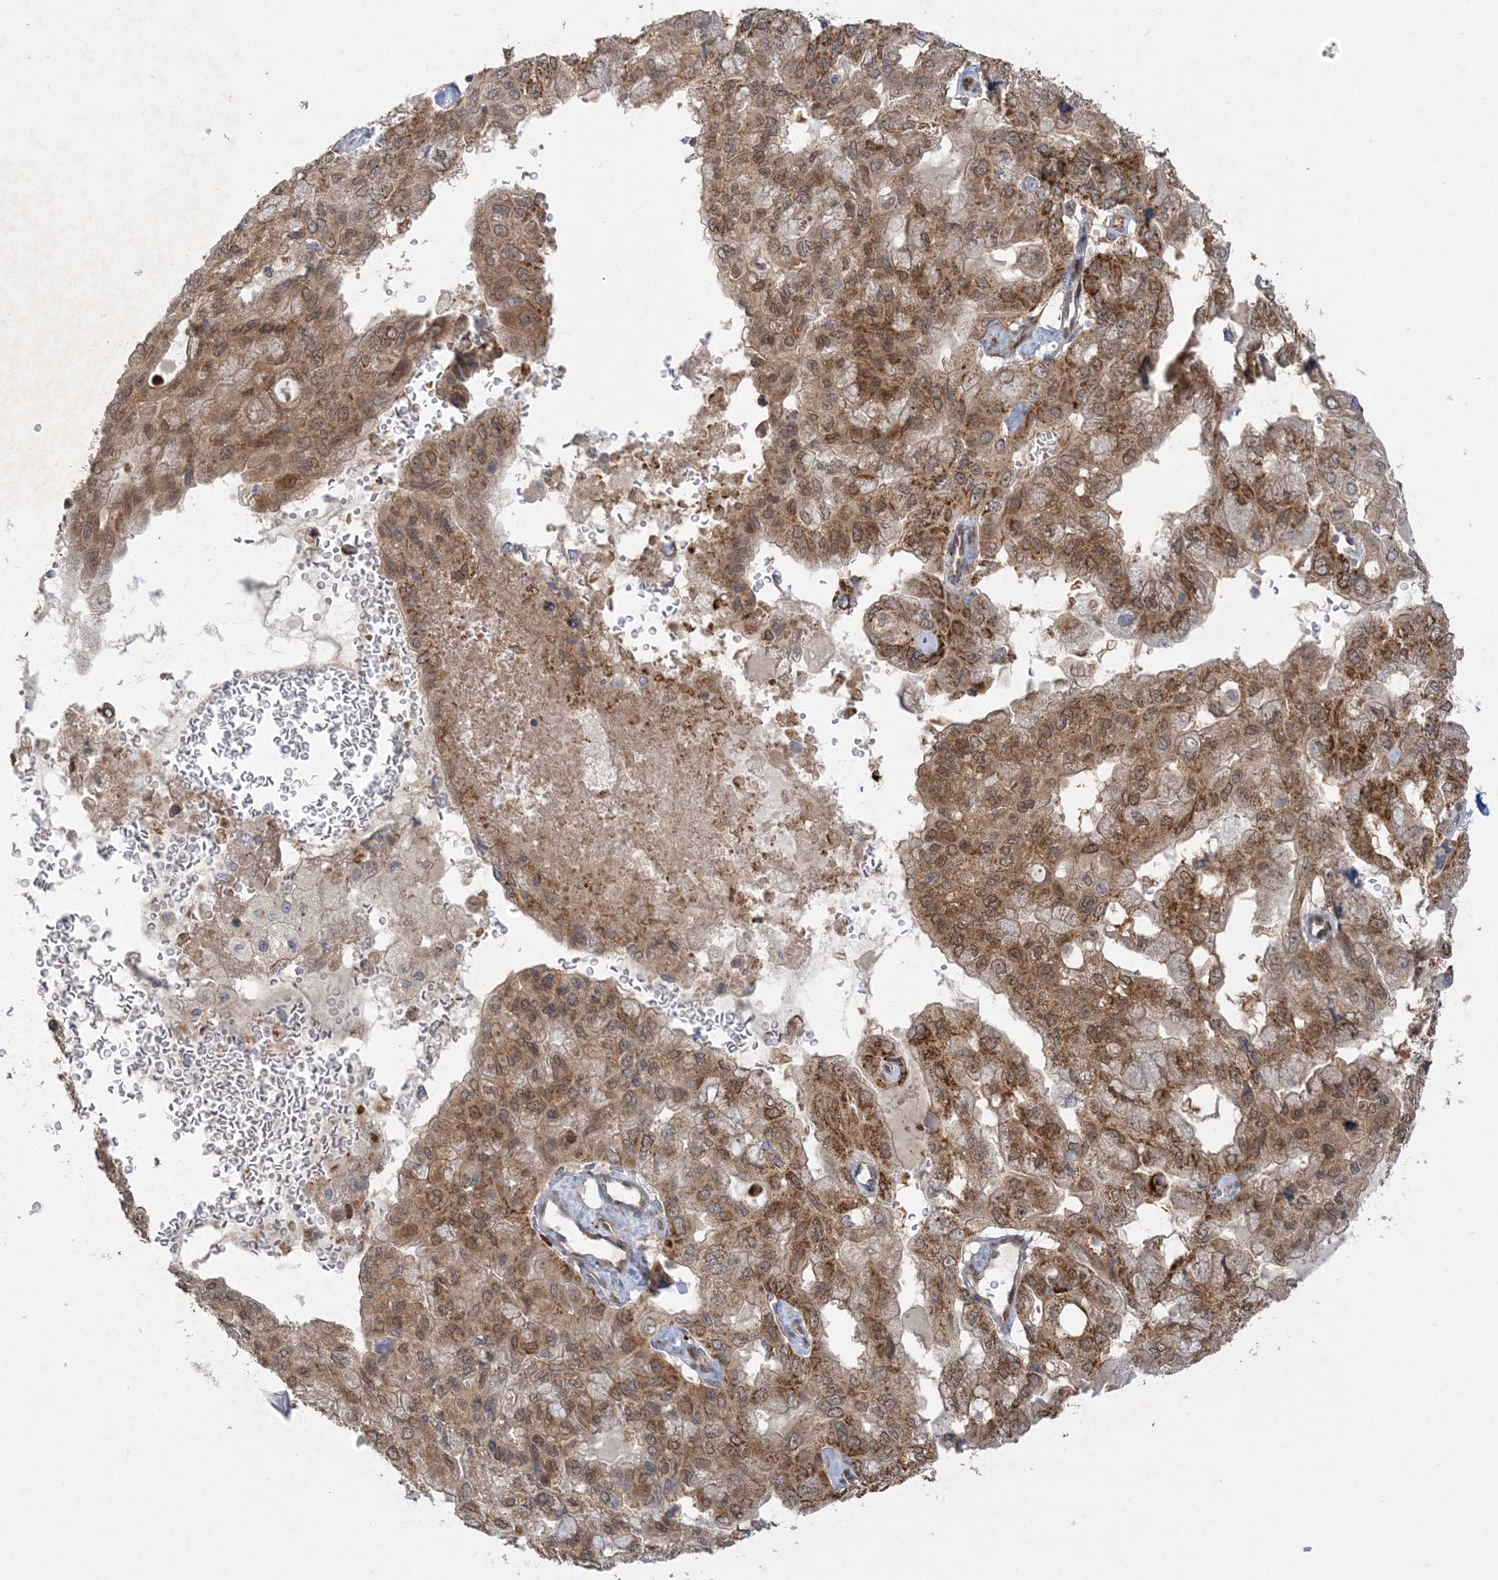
{"staining": {"intensity": "moderate", "quantity": ">75%", "location": "cytoplasmic/membranous"}, "tissue": "pancreatic cancer", "cell_type": "Tumor cells", "image_type": "cancer", "snomed": [{"axis": "morphology", "description": "Adenocarcinoma, NOS"}, {"axis": "topography", "description": "Pancreas"}], "caption": "Immunohistochemical staining of human adenocarcinoma (pancreatic) exhibits medium levels of moderate cytoplasmic/membranous protein staining in approximately >75% of tumor cells. The protein is shown in brown color, while the nuclei are stained blue.", "gene": "INPP1", "patient": {"sex": "male", "age": 51}}